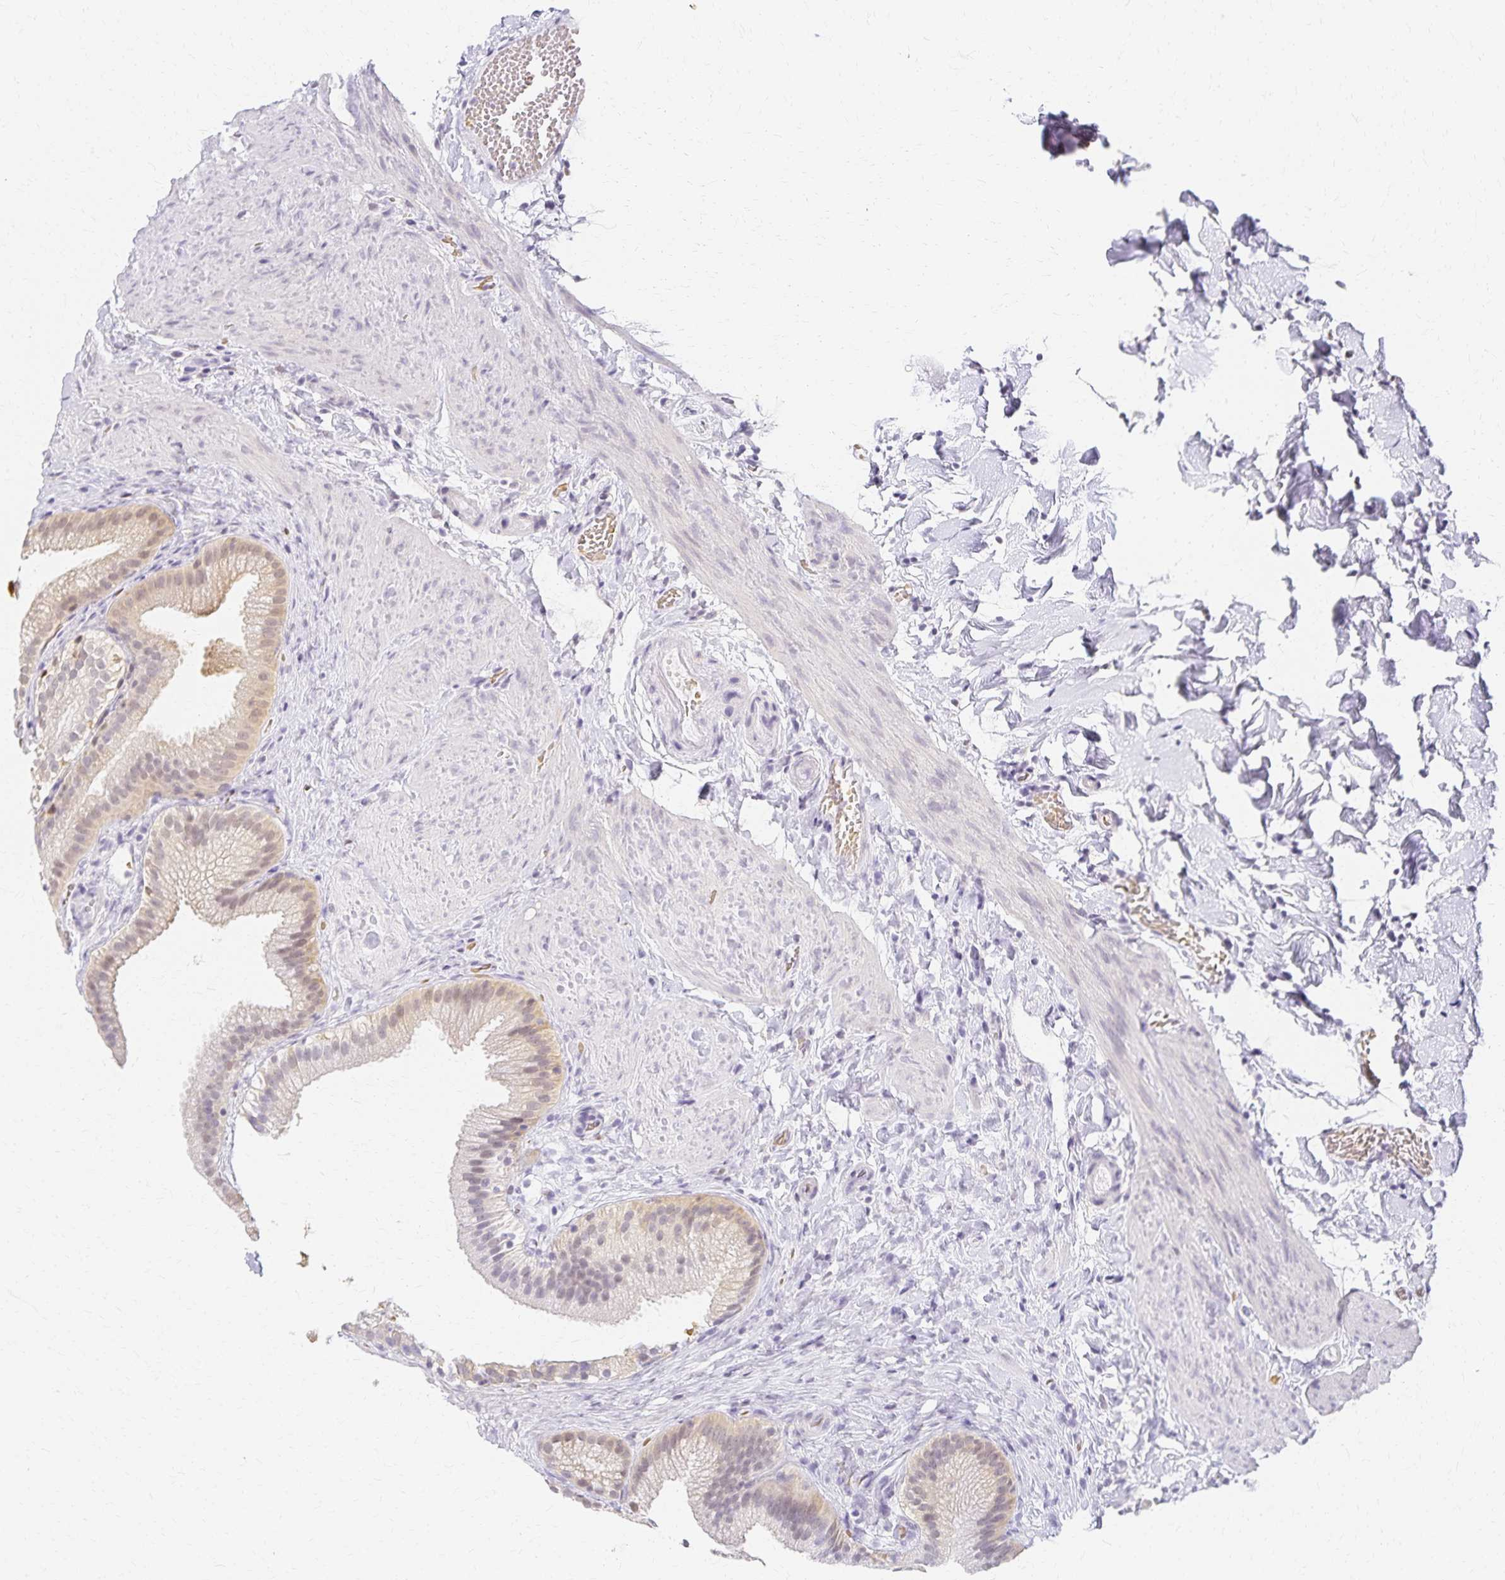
{"staining": {"intensity": "weak", "quantity": "<25%", "location": "cytoplasmic/membranous,nuclear"}, "tissue": "gallbladder", "cell_type": "Glandular cells", "image_type": "normal", "snomed": [{"axis": "morphology", "description": "Normal tissue, NOS"}, {"axis": "topography", "description": "Gallbladder"}], "caption": "High power microscopy photomicrograph of an IHC micrograph of unremarkable gallbladder, revealing no significant positivity in glandular cells.", "gene": "AZGP1", "patient": {"sex": "female", "age": 63}}